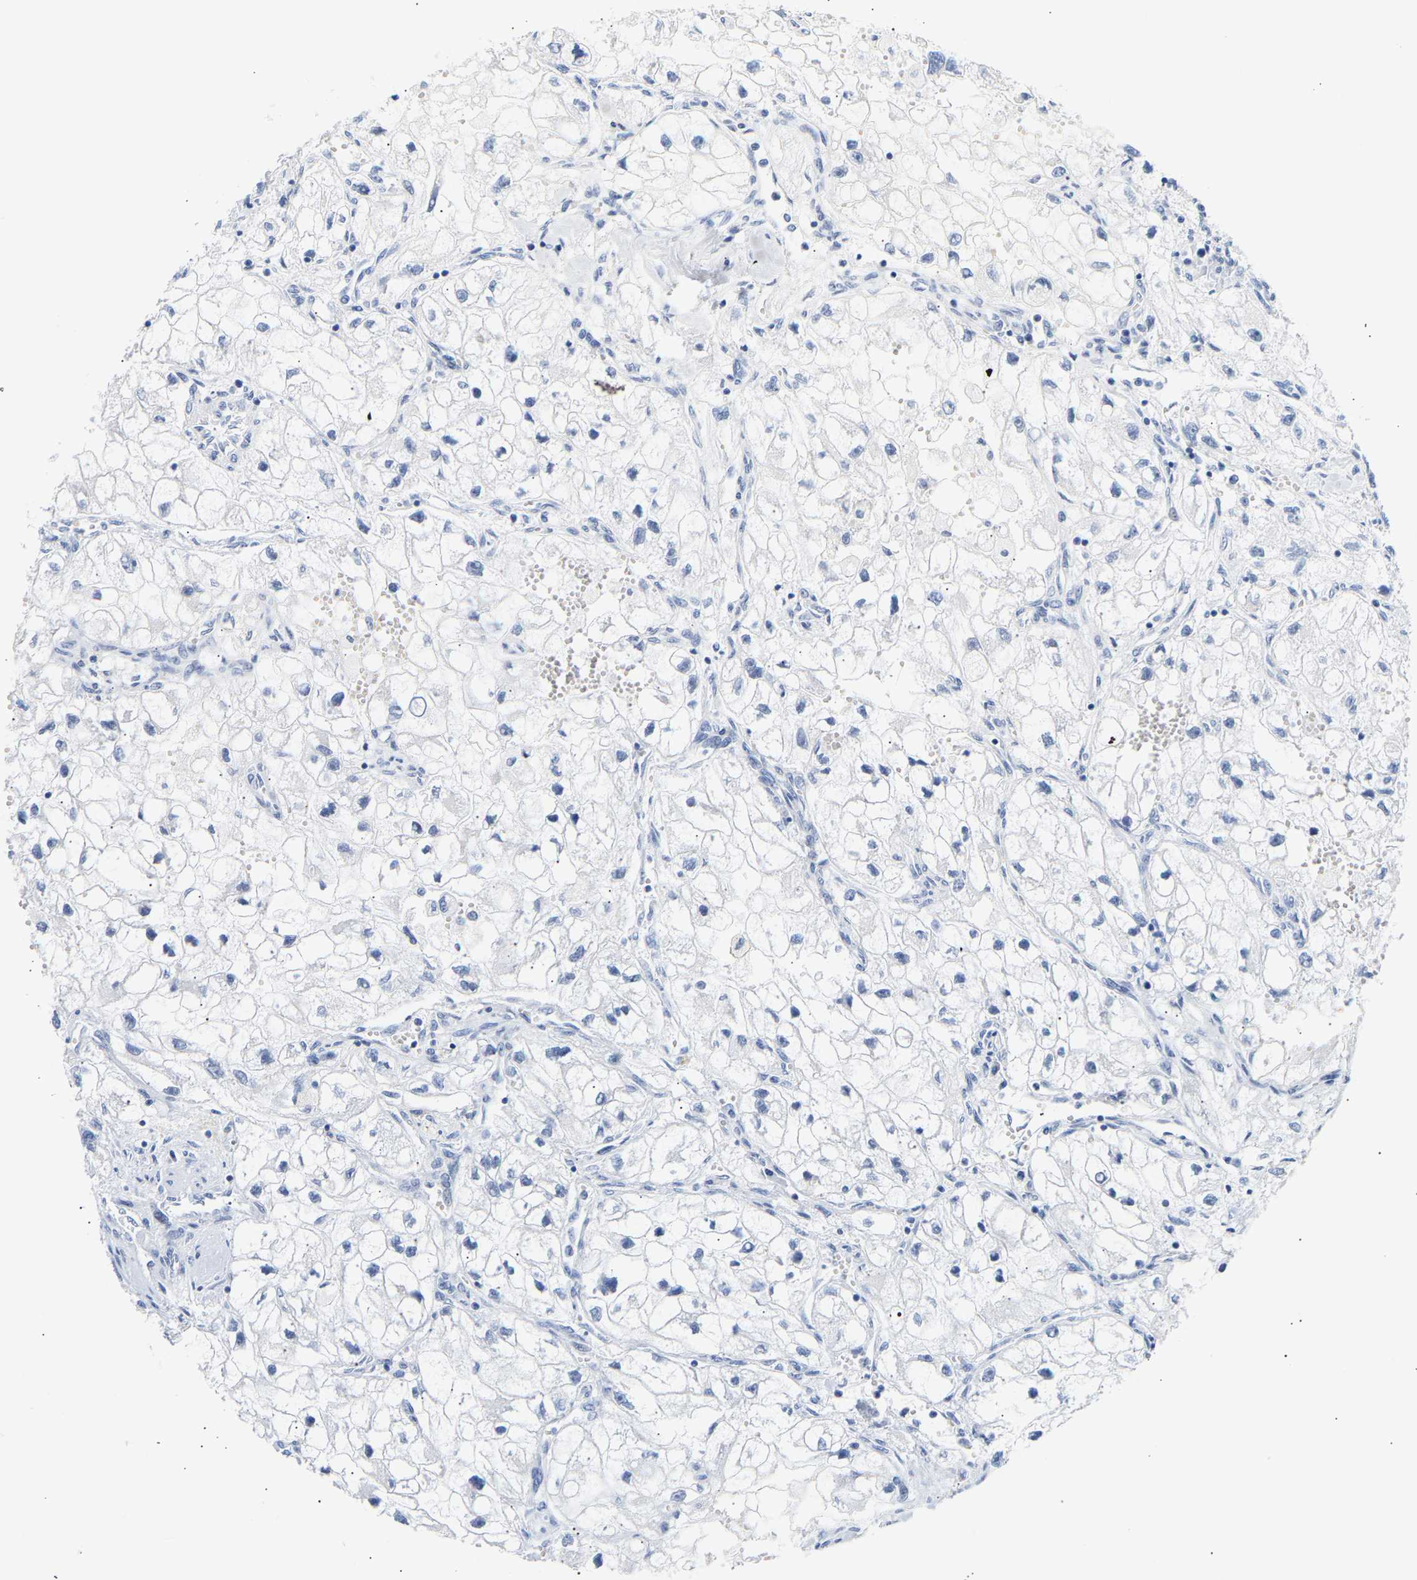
{"staining": {"intensity": "negative", "quantity": "none", "location": "none"}, "tissue": "renal cancer", "cell_type": "Tumor cells", "image_type": "cancer", "snomed": [{"axis": "morphology", "description": "Adenocarcinoma, NOS"}, {"axis": "topography", "description": "Kidney"}], "caption": "A histopathology image of renal adenocarcinoma stained for a protein demonstrates no brown staining in tumor cells. (DAB (3,3'-diaminobenzidine) immunohistochemistry (IHC) with hematoxylin counter stain).", "gene": "SPINK2", "patient": {"sex": "female", "age": 70}}